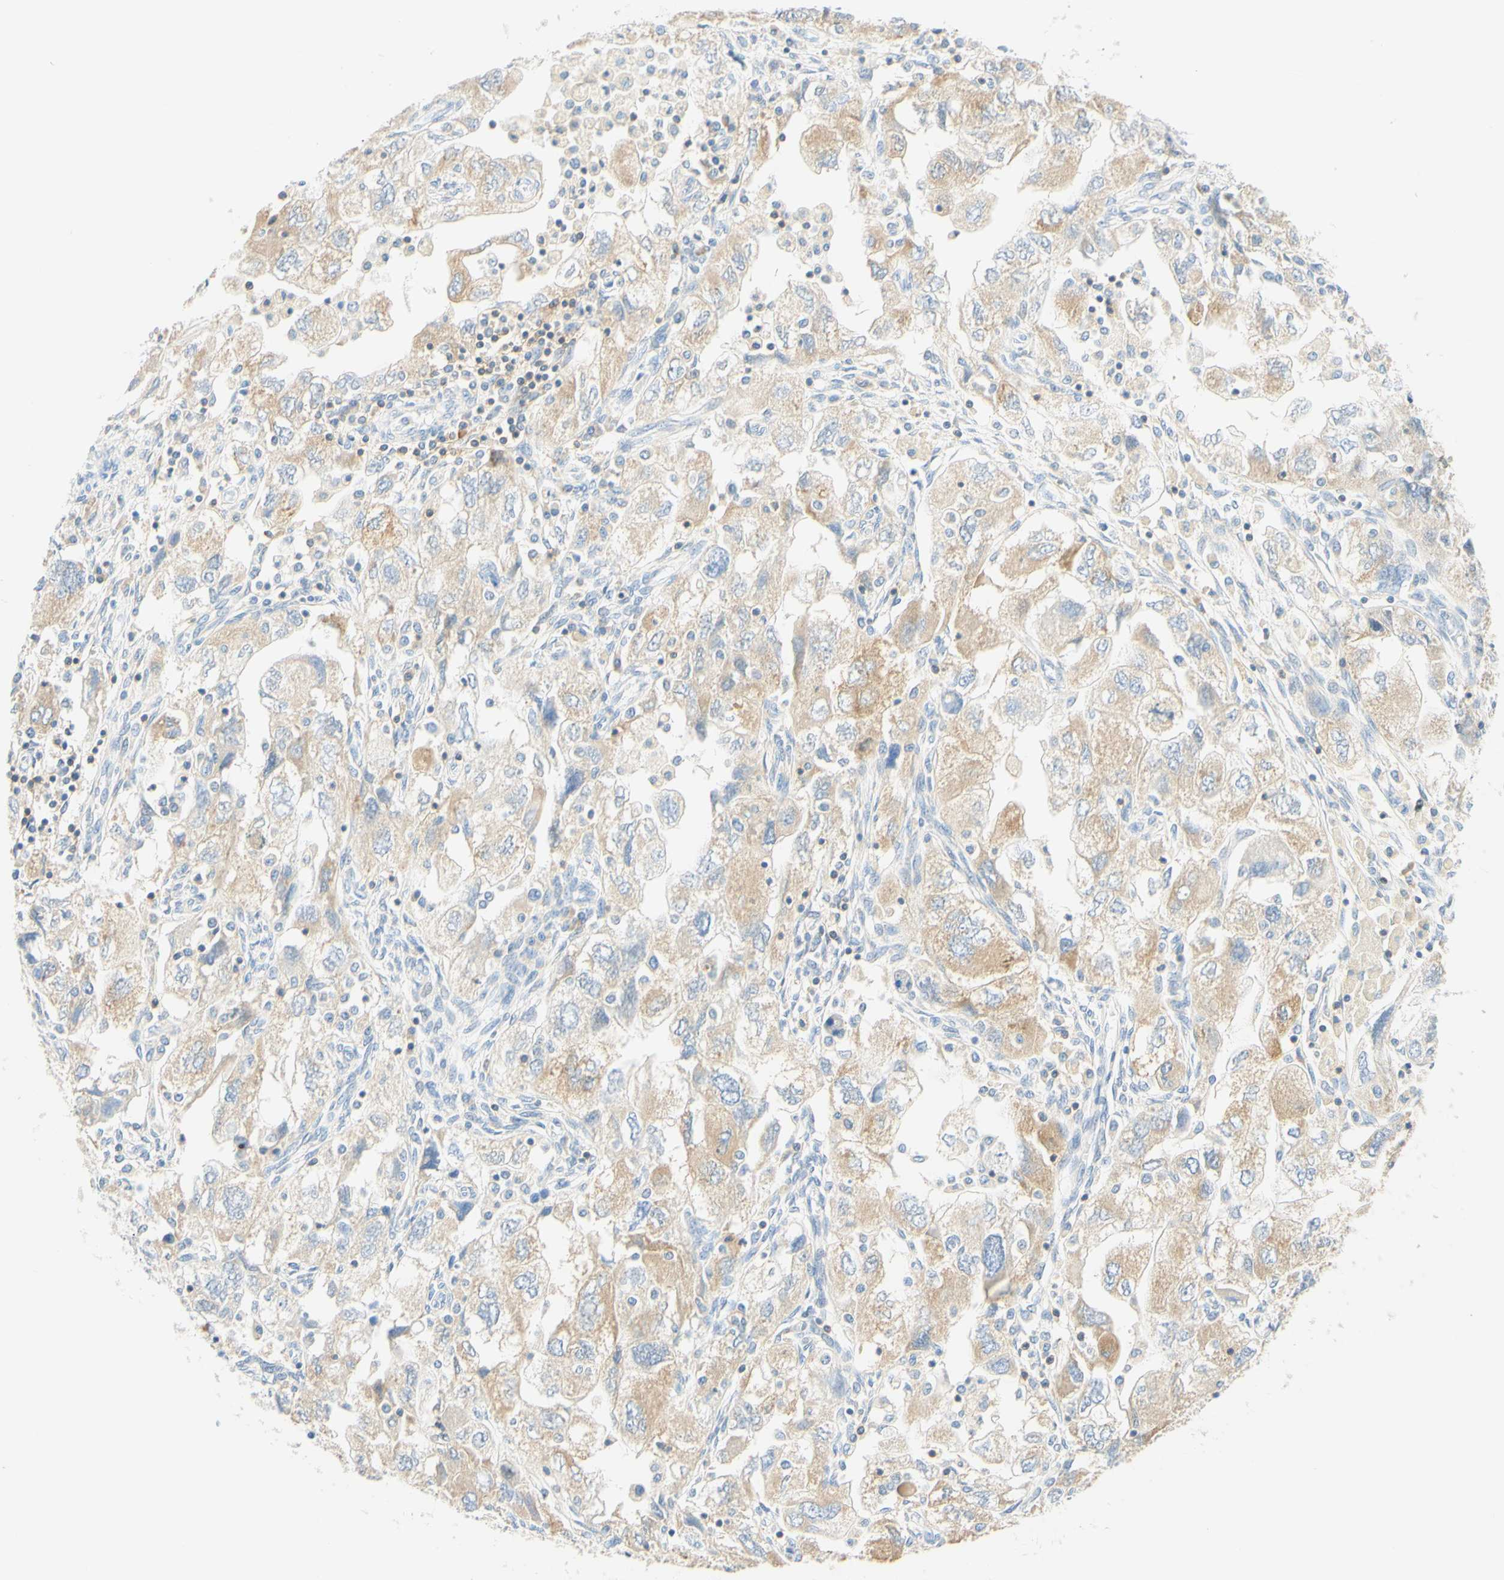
{"staining": {"intensity": "moderate", "quantity": "25%-75%", "location": "cytoplasmic/membranous"}, "tissue": "ovarian cancer", "cell_type": "Tumor cells", "image_type": "cancer", "snomed": [{"axis": "morphology", "description": "Carcinoma, NOS"}, {"axis": "morphology", "description": "Cystadenocarcinoma, serous, NOS"}, {"axis": "topography", "description": "Ovary"}], "caption": "Immunohistochemical staining of human ovarian cancer displays medium levels of moderate cytoplasmic/membranous protein expression in about 25%-75% of tumor cells. The protein of interest is shown in brown color, while the nuclei are stained blue.", "gene": "LAT", "patient": {"sex": "female", "age": 69}}